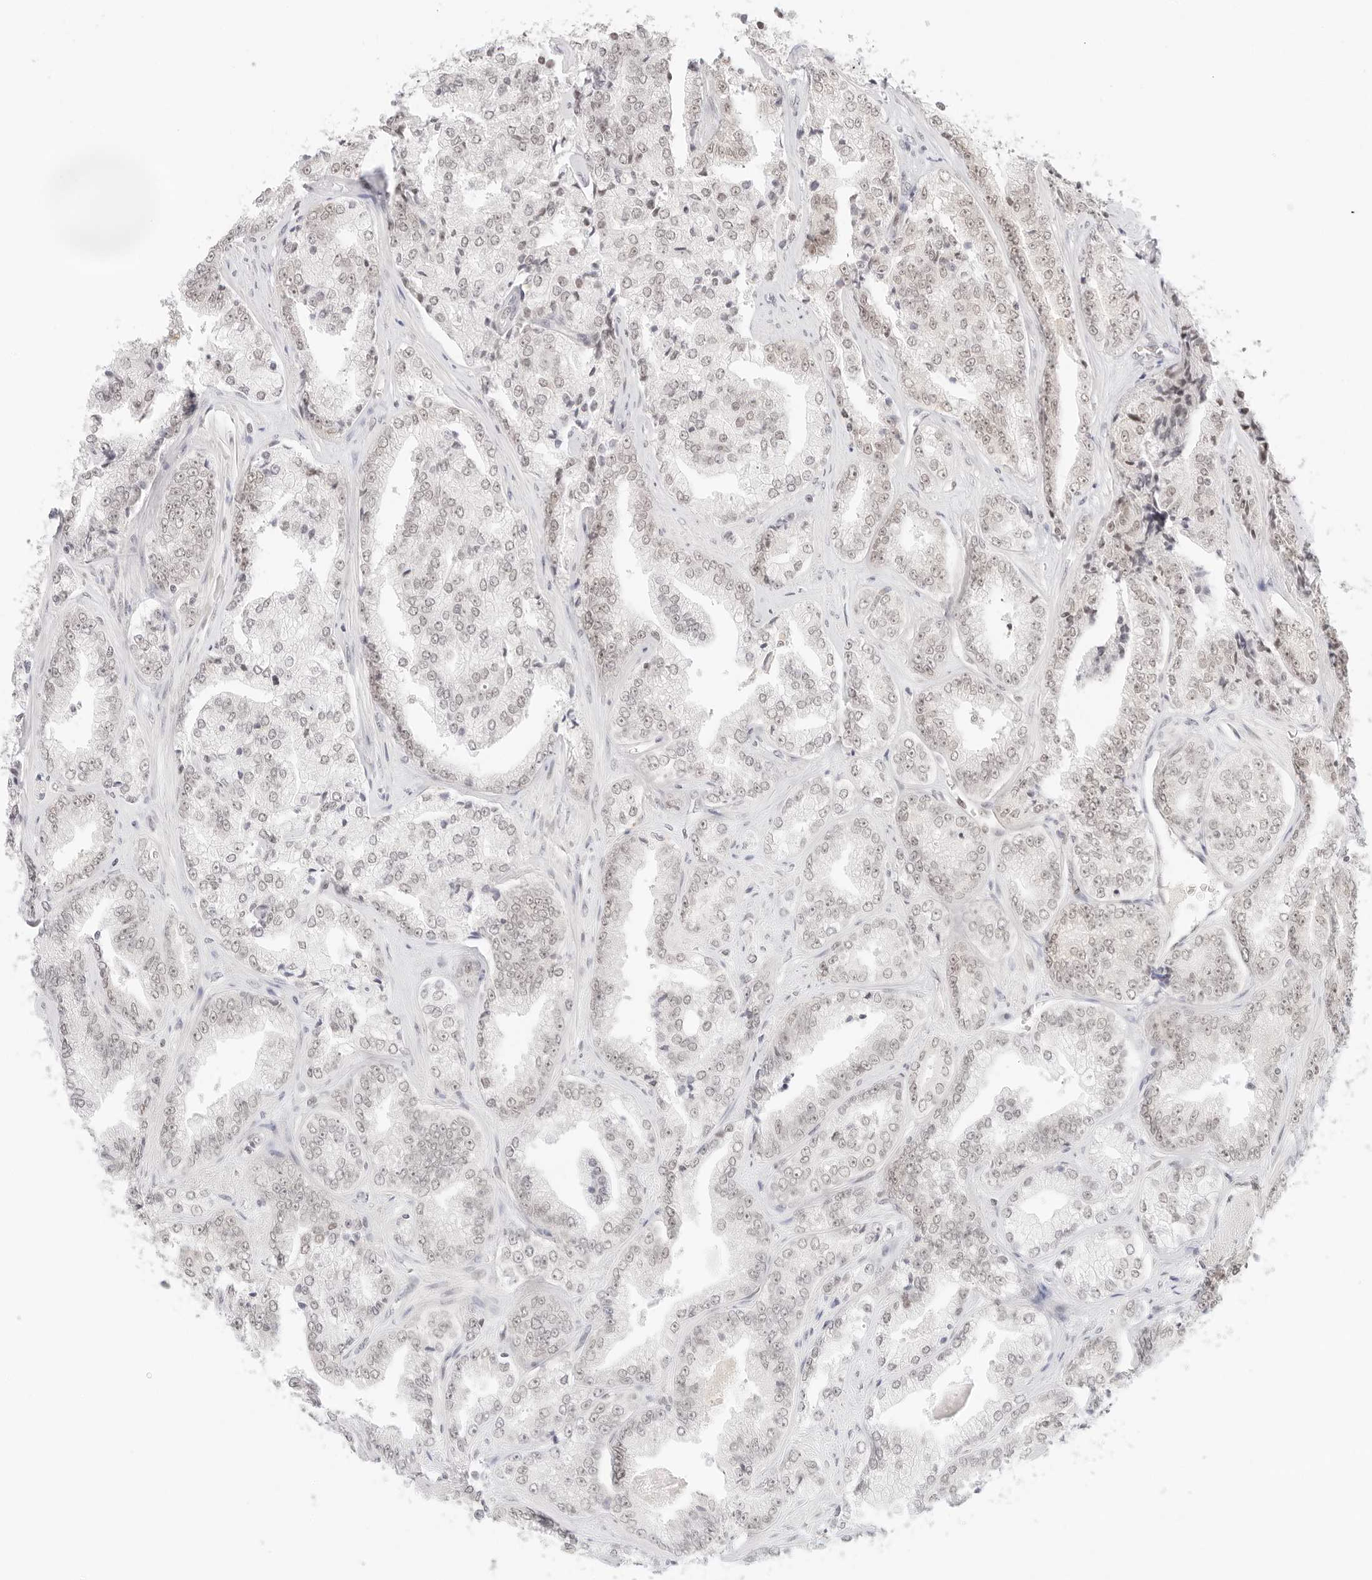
{"staining": {"intensity": "weak", "quantity": "<25%", "location": "nuclear"}, "tissue": "prostate cancer", "cell_type": "Tumor cells", "image_type": "cancer", "snomed": [{"axis": "morphology", "description": "Adenocarcinoma, High grade"}, {"axis": "topography", "description": "Prostate"}], "caption": "Prostate cancer (high-grade adenocarcinoma) was stained to show a protein in brown. There is no significant staining in tumor cells.", "gene": "ITGA6", "patient": {"sex": "male", "age": 71}}